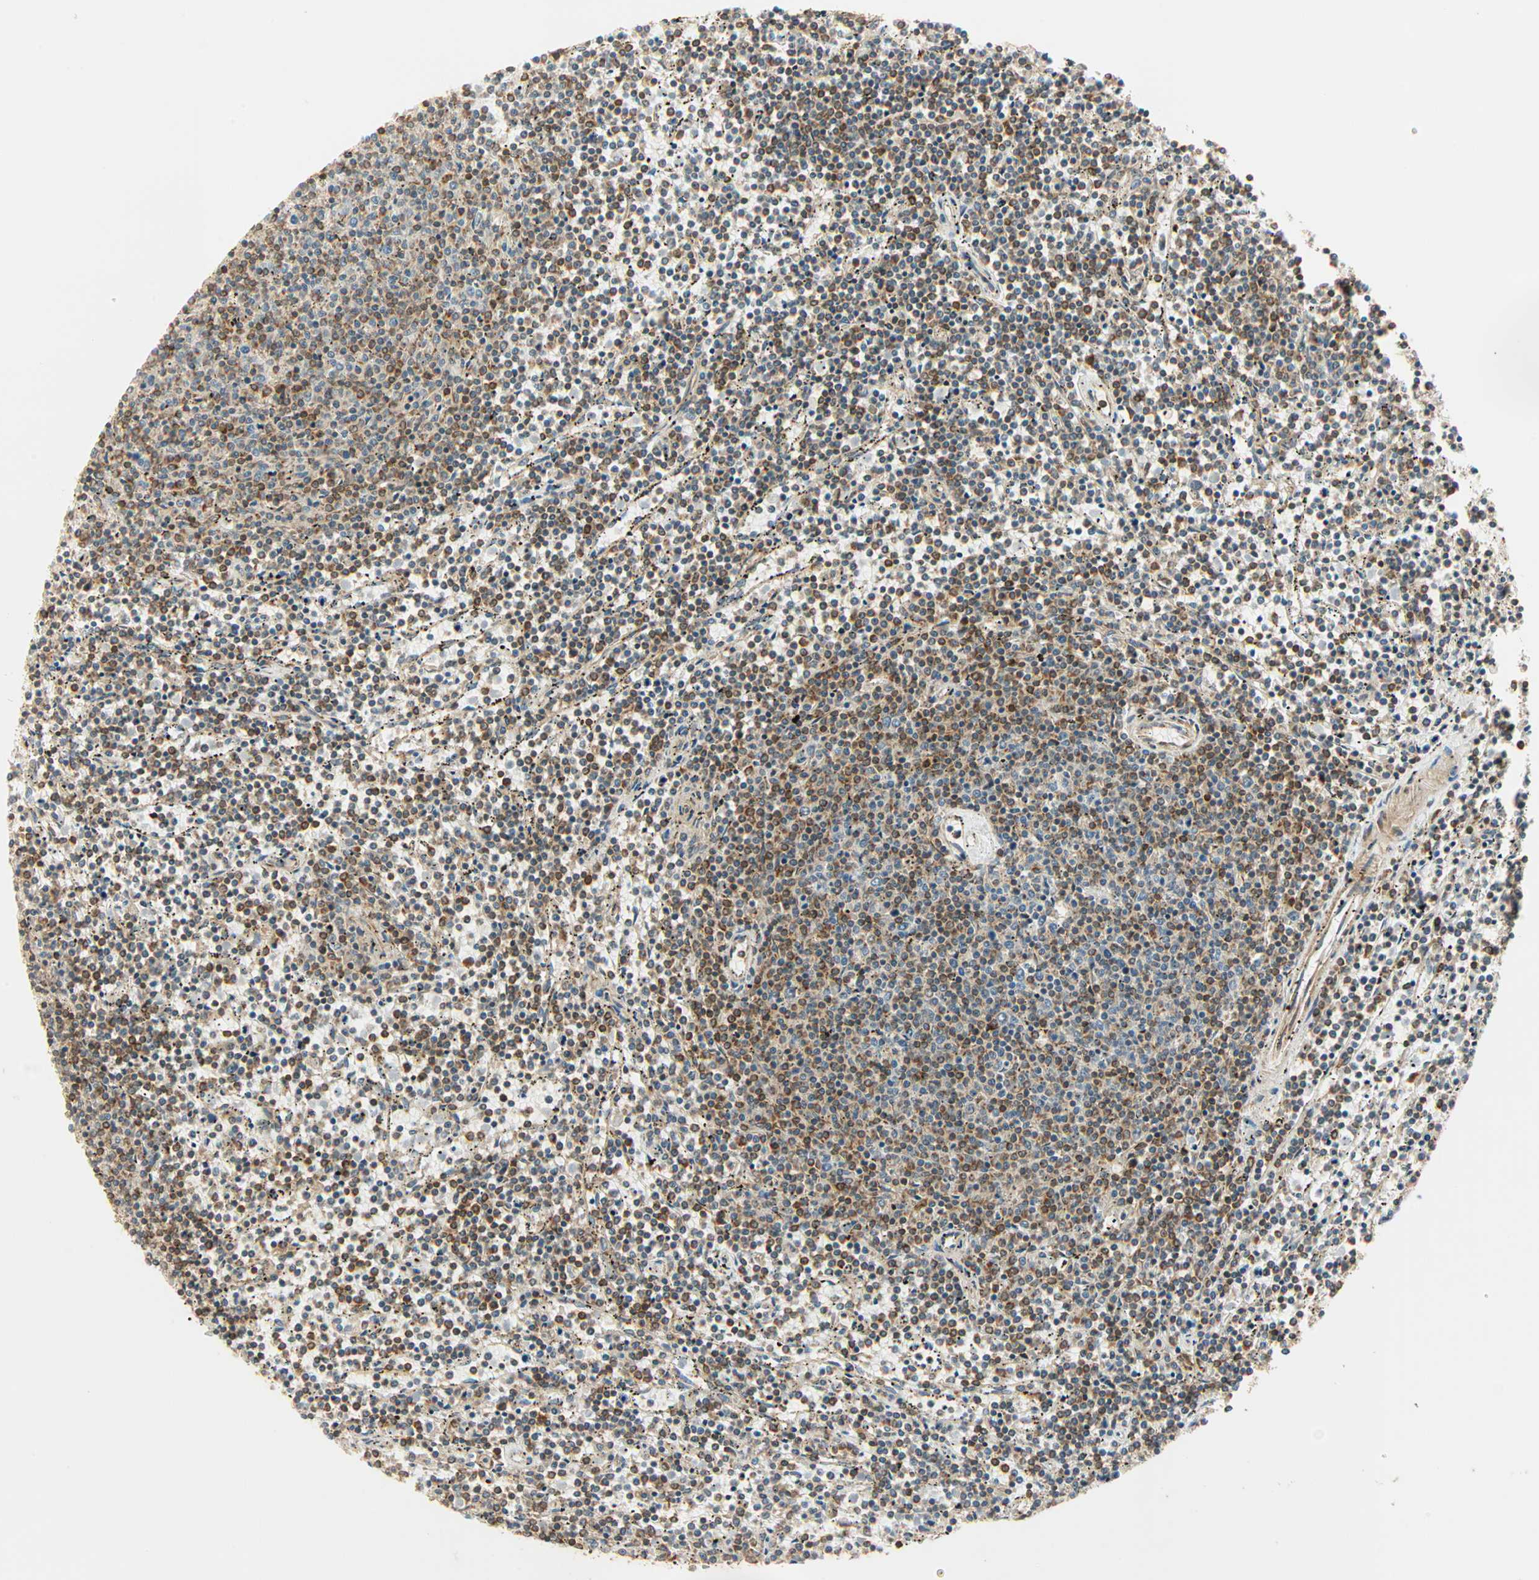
{"staining": {"intensity": "strong", "quantity": ">75%", "location": "cytoplasmic/membranous"}, "tissue": "lymphoma", "cell_type": "Tumor cells", "image_type": "cancer", "snomed": [{"axis": "morphology", "description": "Malignant lymphoma, non-Hodgkin's type, Low grade"}, {"axis": "topography", "description": "Spleen"}], "caption": "This photomicrograph displays immunohistochemistry (IHC) staining of lymphoma, with high strong cytoplasmic/membranous expression in approximately >75% of tumor cells.", "gene": "PNPLA6", "patient": {"sex": "female", "age": 50}}